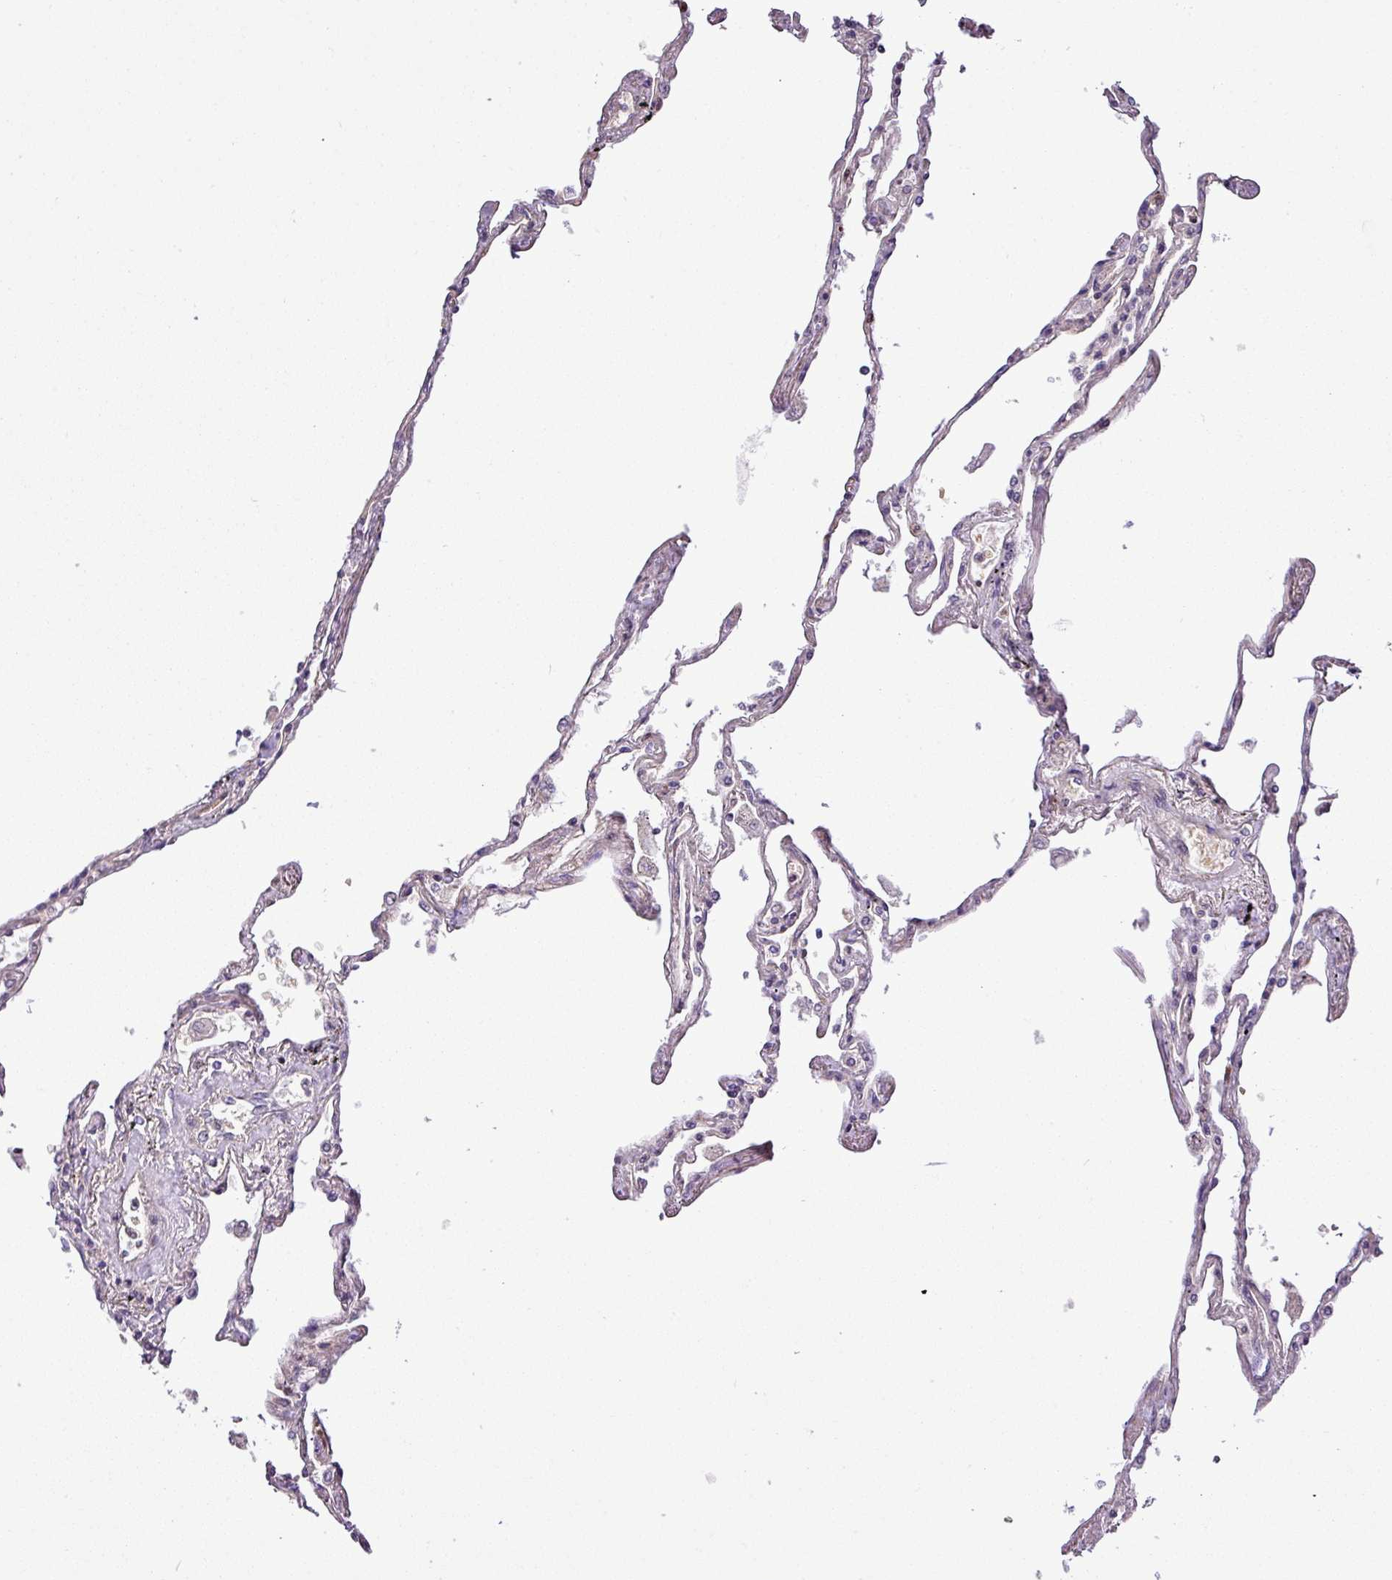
{"staining": {"intensity": "weak", "quantity": "25%-75%", "location": "cytoplasmic/membranous"}, "tissue": "lung", "cell_type": "Alveolar cells", "image_type": "normal", "snomed": [{"axis": "morphology", "description": "Normal tissue, NOS"}, {"axis": "topography", "description": "Lung"}], "caption": "Unremarkable lung demonstrates weak cytoplasmic/membranous expression in about 25%-75% of alveolar cells, visualized by immunohistochemistry. Using DAB (brown) and hematoxylin (blue) stains, captured at high magnification using brightfield microscopy.", "gene": "NBEAL2", "patient": {"sex": "female", "age": 67}}